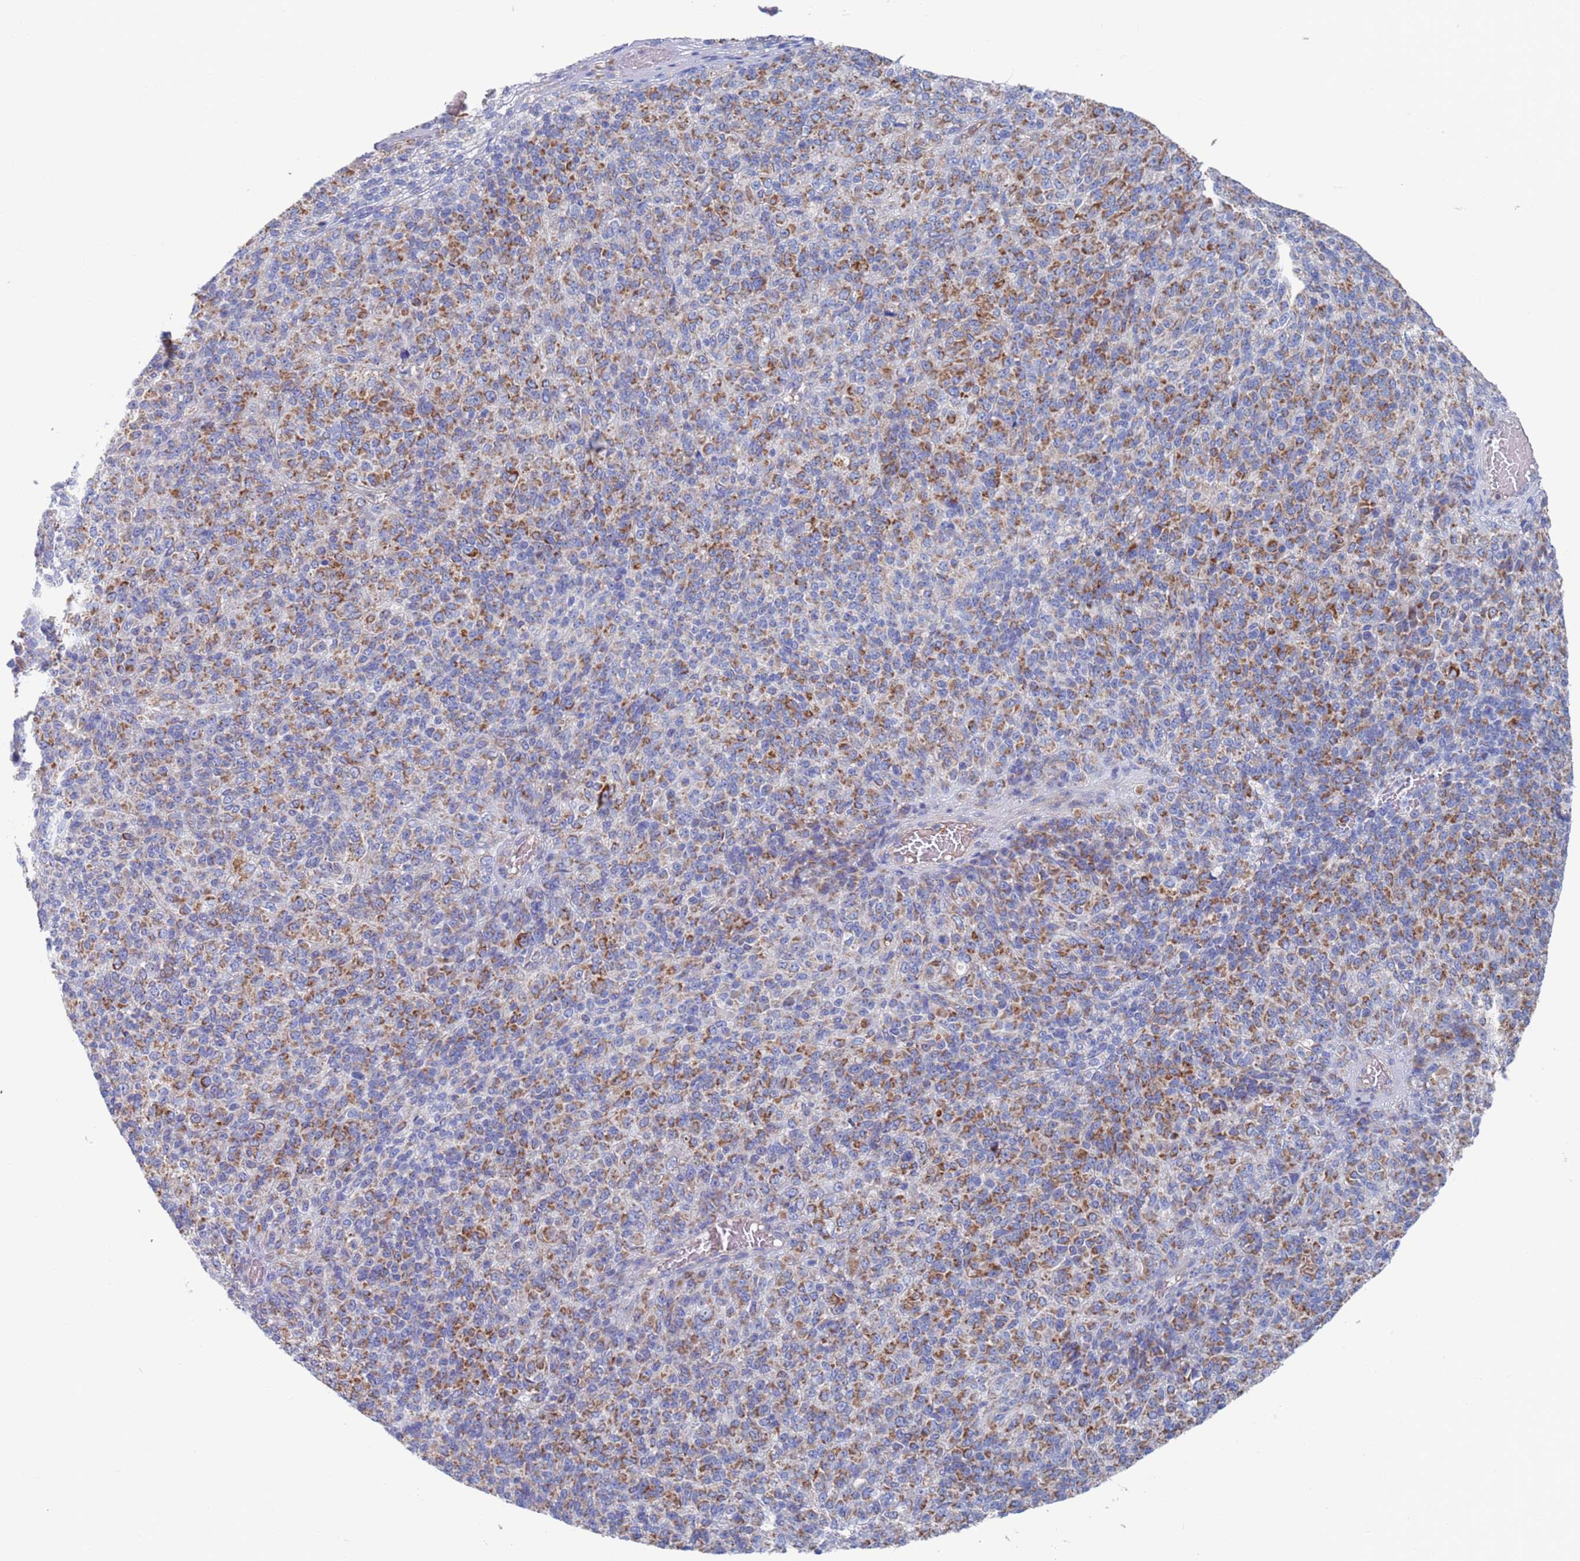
{"staining": {"intensity": "moderate", "quantity": ">75%", "location": "cytoplasmic/membranous"}, "tissue": "melanoma", "cell_type": "Tumor cells", "image_type": "cancer", "snomed": [{"axis": "morphology", "description": "Malignant melanoma, Metastatic site"}, {"axis": "topography", "description": "Brain"}], "caption": "Tumor cells demonstrate moderate cytoplasmic/membranous positivity in approximately >75% of cells in melanoma.", "gene": "CHCHD6", "patient": {"sex": "female", "age": 56}}